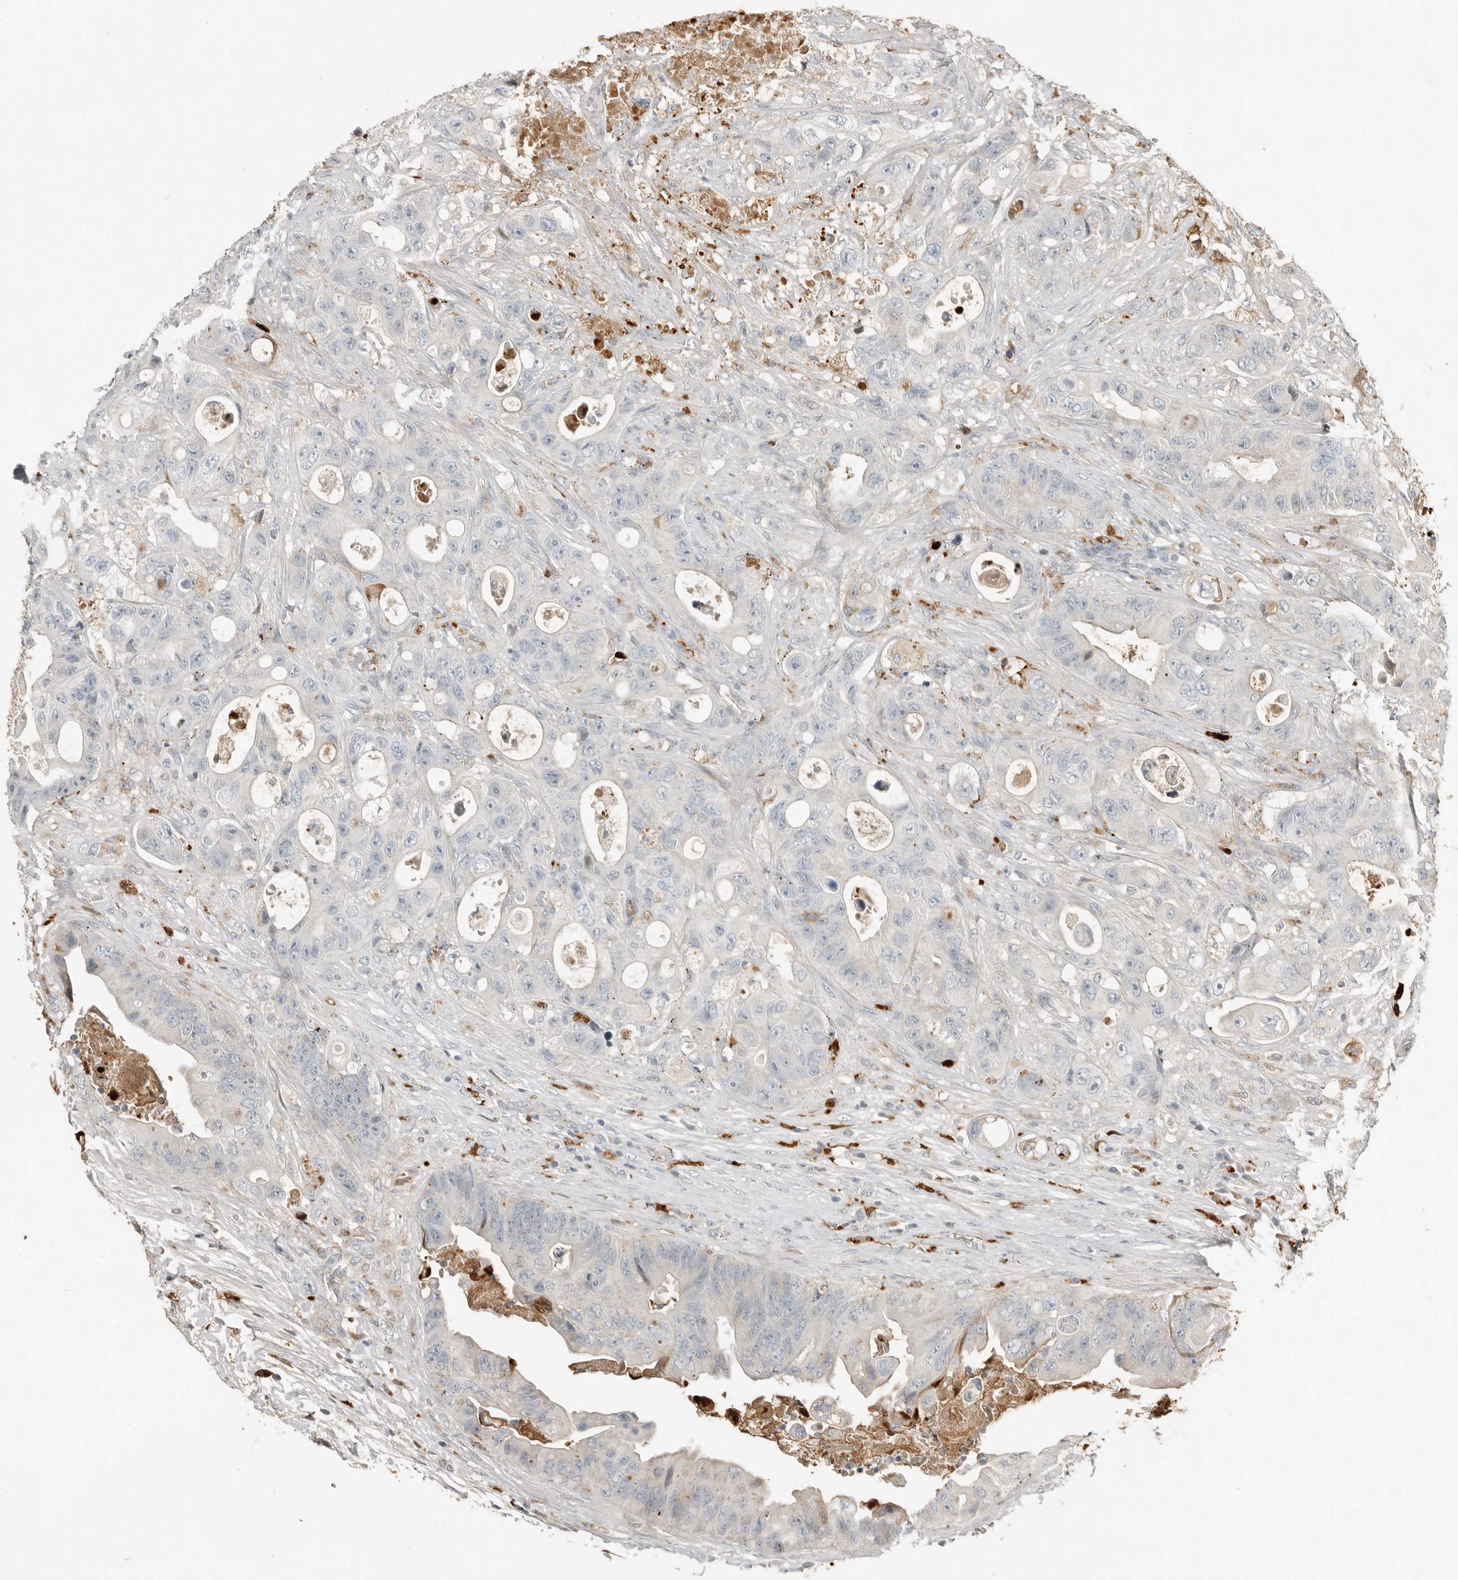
{"staining": {"intensity": "negative", "quantity": "none", "location": "none"}, "tissue": "colorectal cancer", "cell_type": "Tumor cells", "image_type": "cancer", "snomed": [{"axis": "morphology", "description": "Adenocarcinoma, NOS"}, {"axis": "topography", "description": "Colon"}], "caption": "The micrograph demonstrates no staining of tumor cells in adenocarcinoma (colorectal).", "gene": "KLHL38", "patient": {"sex": "female", "age": 46}}